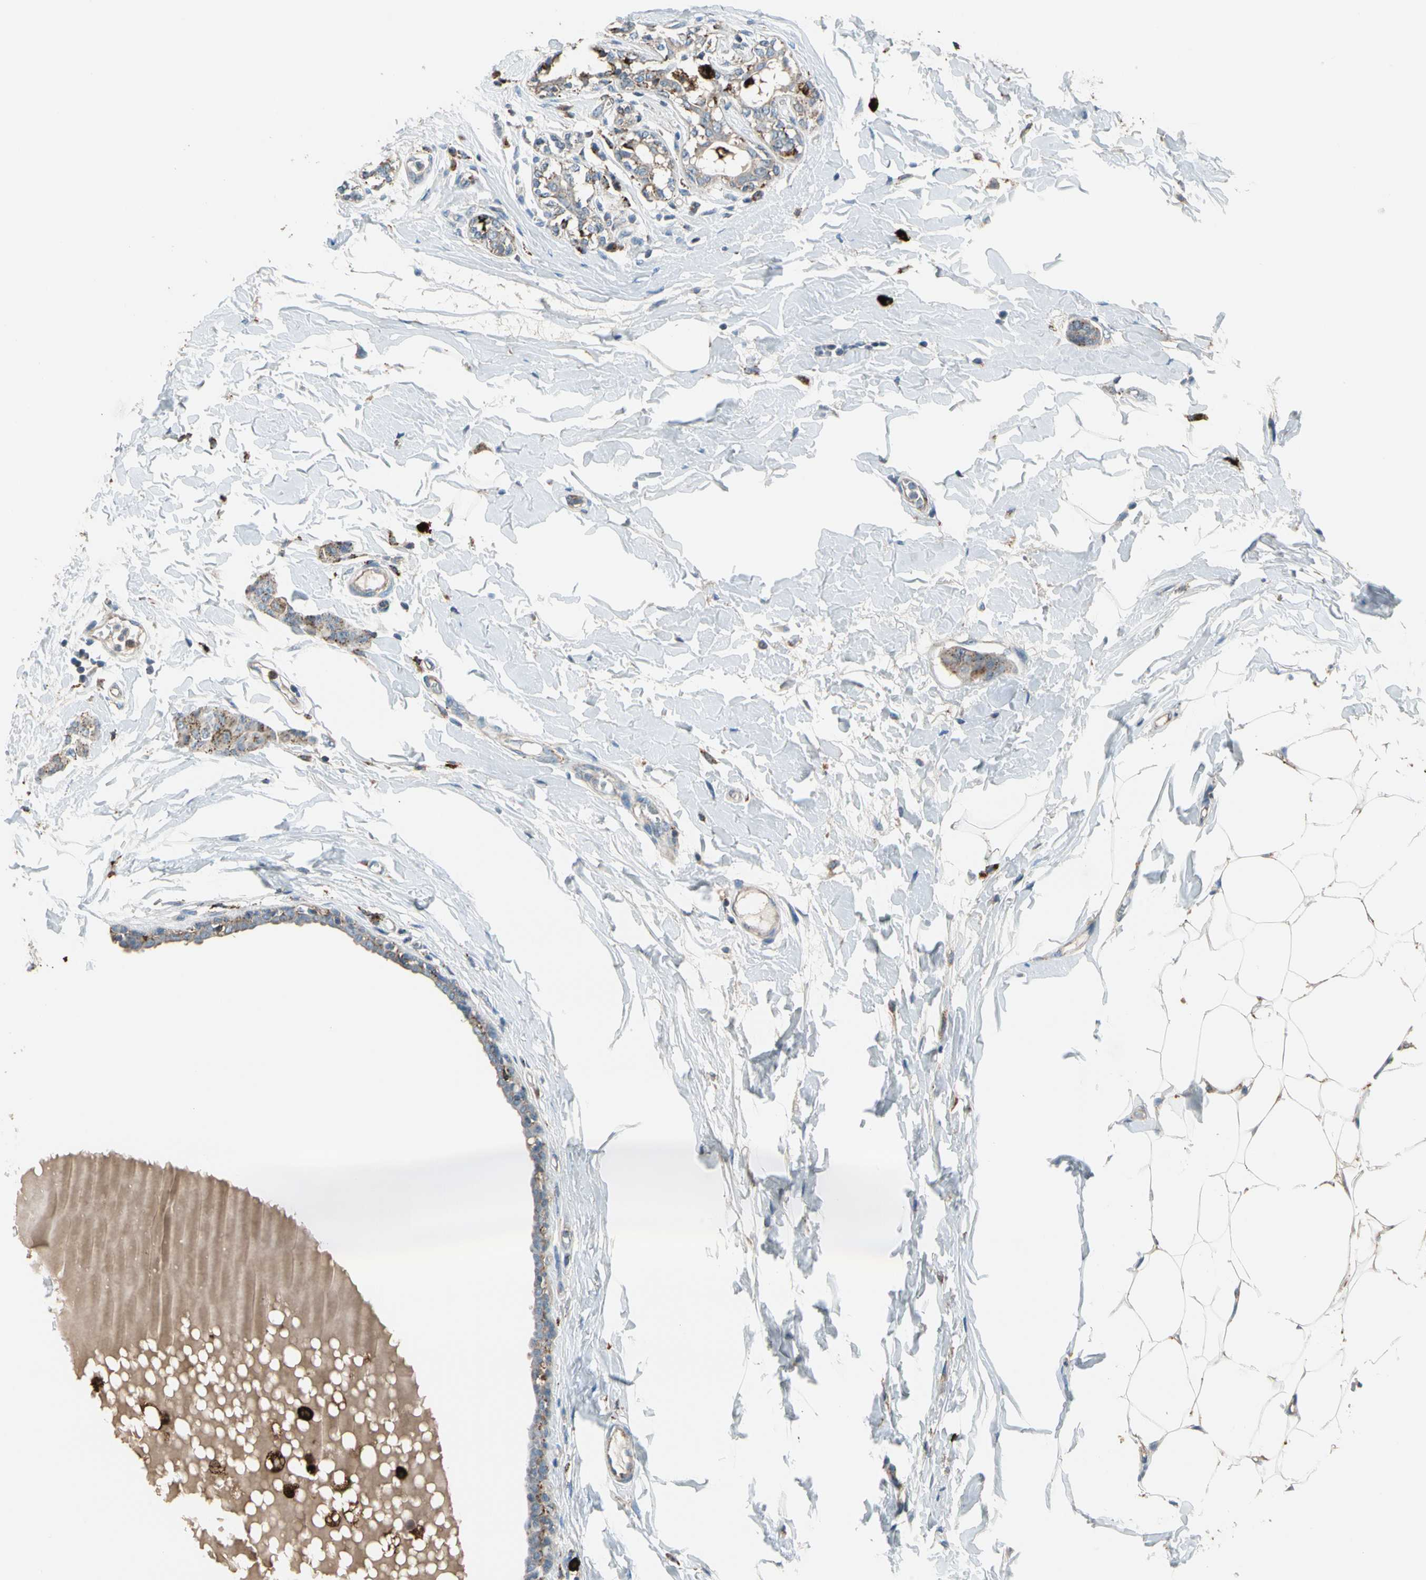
{"staining": {"intensity": "moderate", "quantity": ">75%", "location": "cytoplasmic/membranous"}, "tissue": "breast cancer", "cell_type": "Tumor cells", "image_type": "cancer", "snomed": [{"axis": "morphology", "description": "Normal tissue, NOS"}, {"axis": "morphology", "description": "Duct carcinoma"}, {"axis": "topography", "description": "Breast"}], "caption": "Tumor cells display medium levels of moderate cytoplasmic/membranous positivity in about >75% of cells in human breast cancer (intraductal carcinoma).", "gene": "GM2A", "patient": {"sex": "female", "age": 40}}